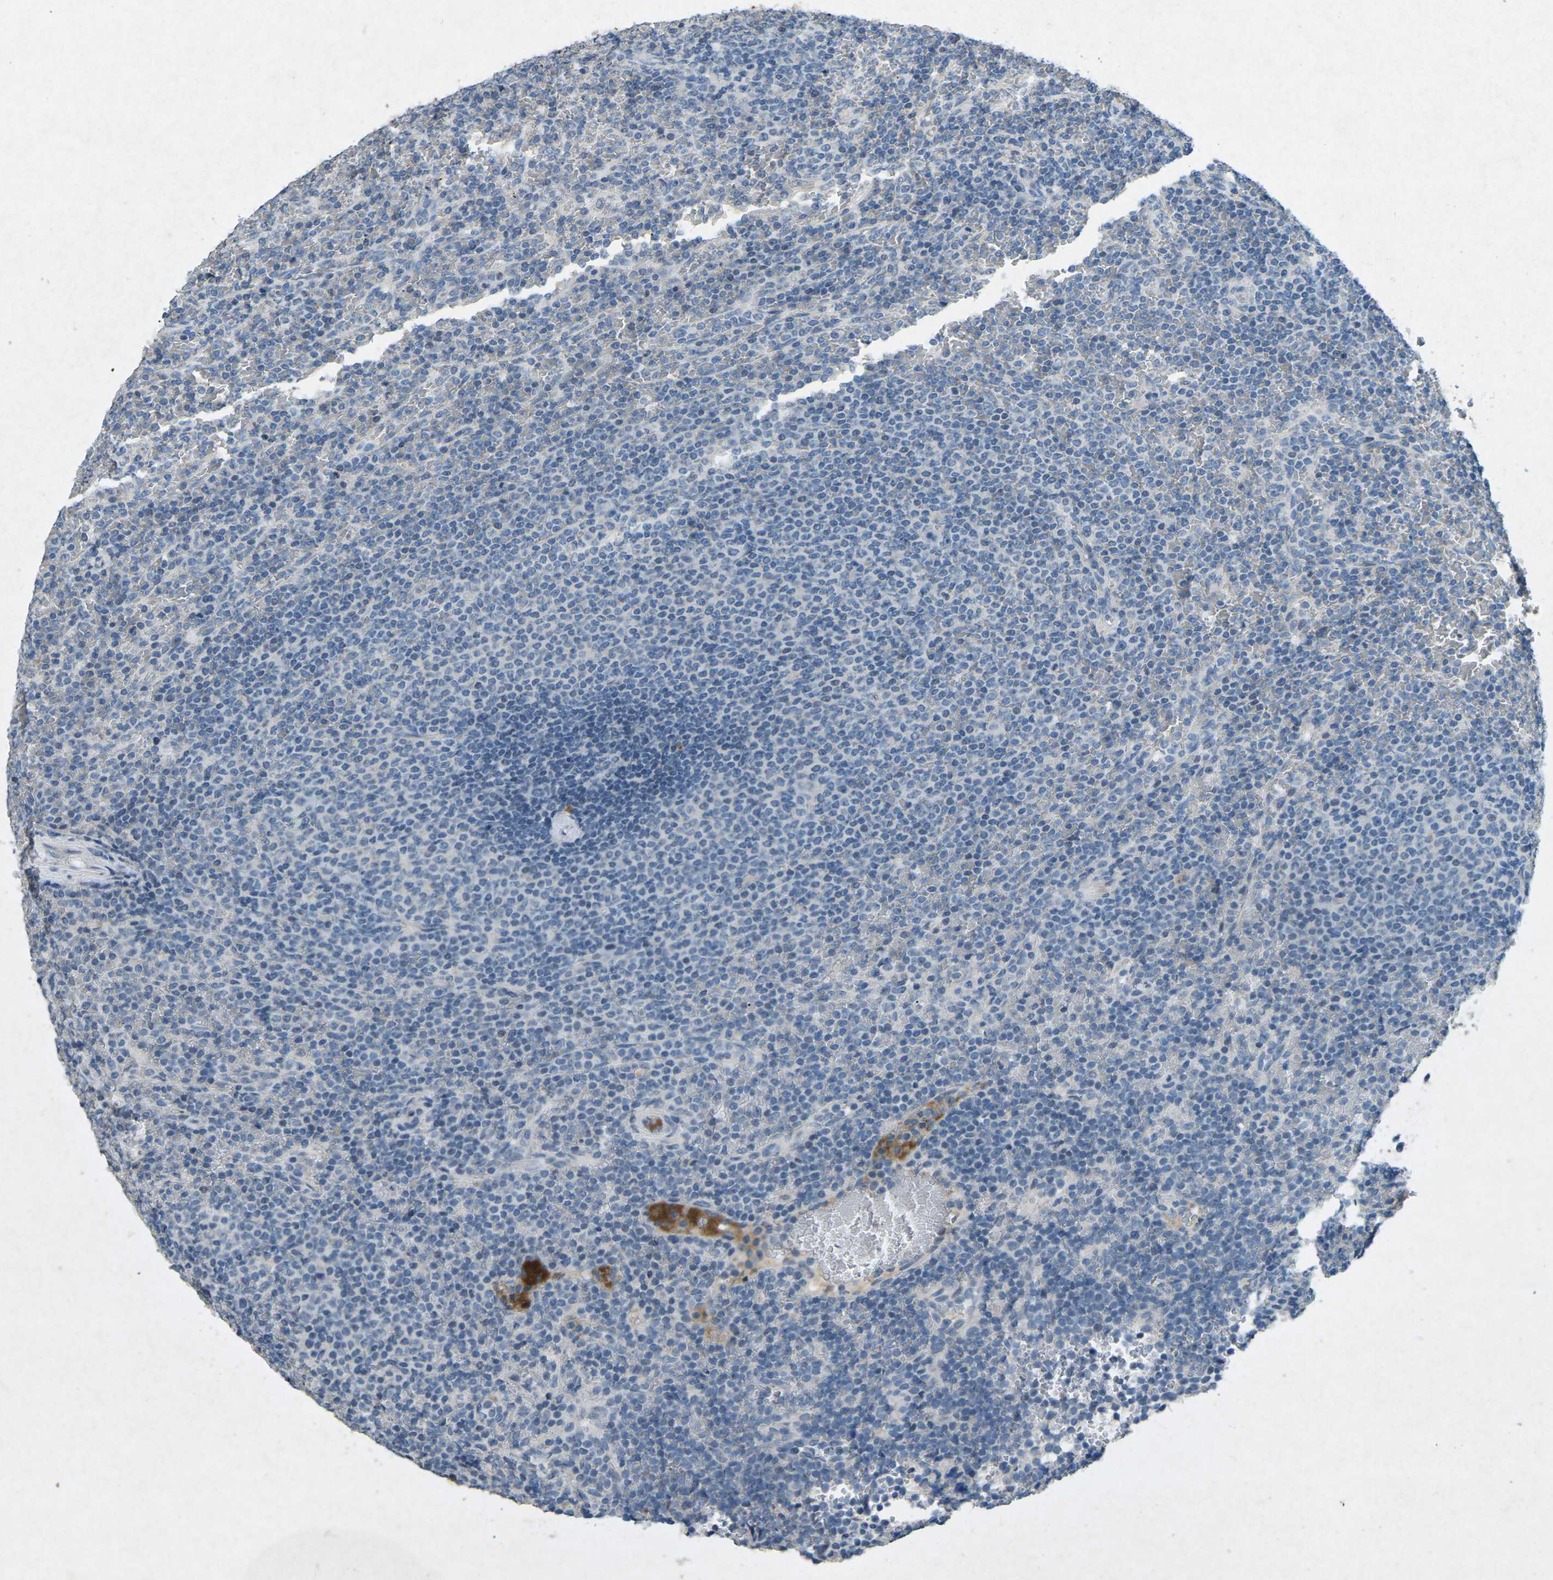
{"staining": {"intensity": "negative", "quantity": "none", "location": "none"}, "tissue": "lymphoma", "cell_type": "Tumor cells", "image_type": "cancer", "snomed": [{"axis": "morphology", "description": "Malignant lymphoma, non-Hodgkin's type, Low grade"}, {"axis": "topography", "description": "Spleen"}], "caption": "IHC histopathology image of neoplastic tissue: lymphoma stained with DAB (3,3'-diaminobenzidine) reveals no significant protein positivity in tumor cells.", "gene": "A1BG", "patient": {"sex": "female", "age": 77}}